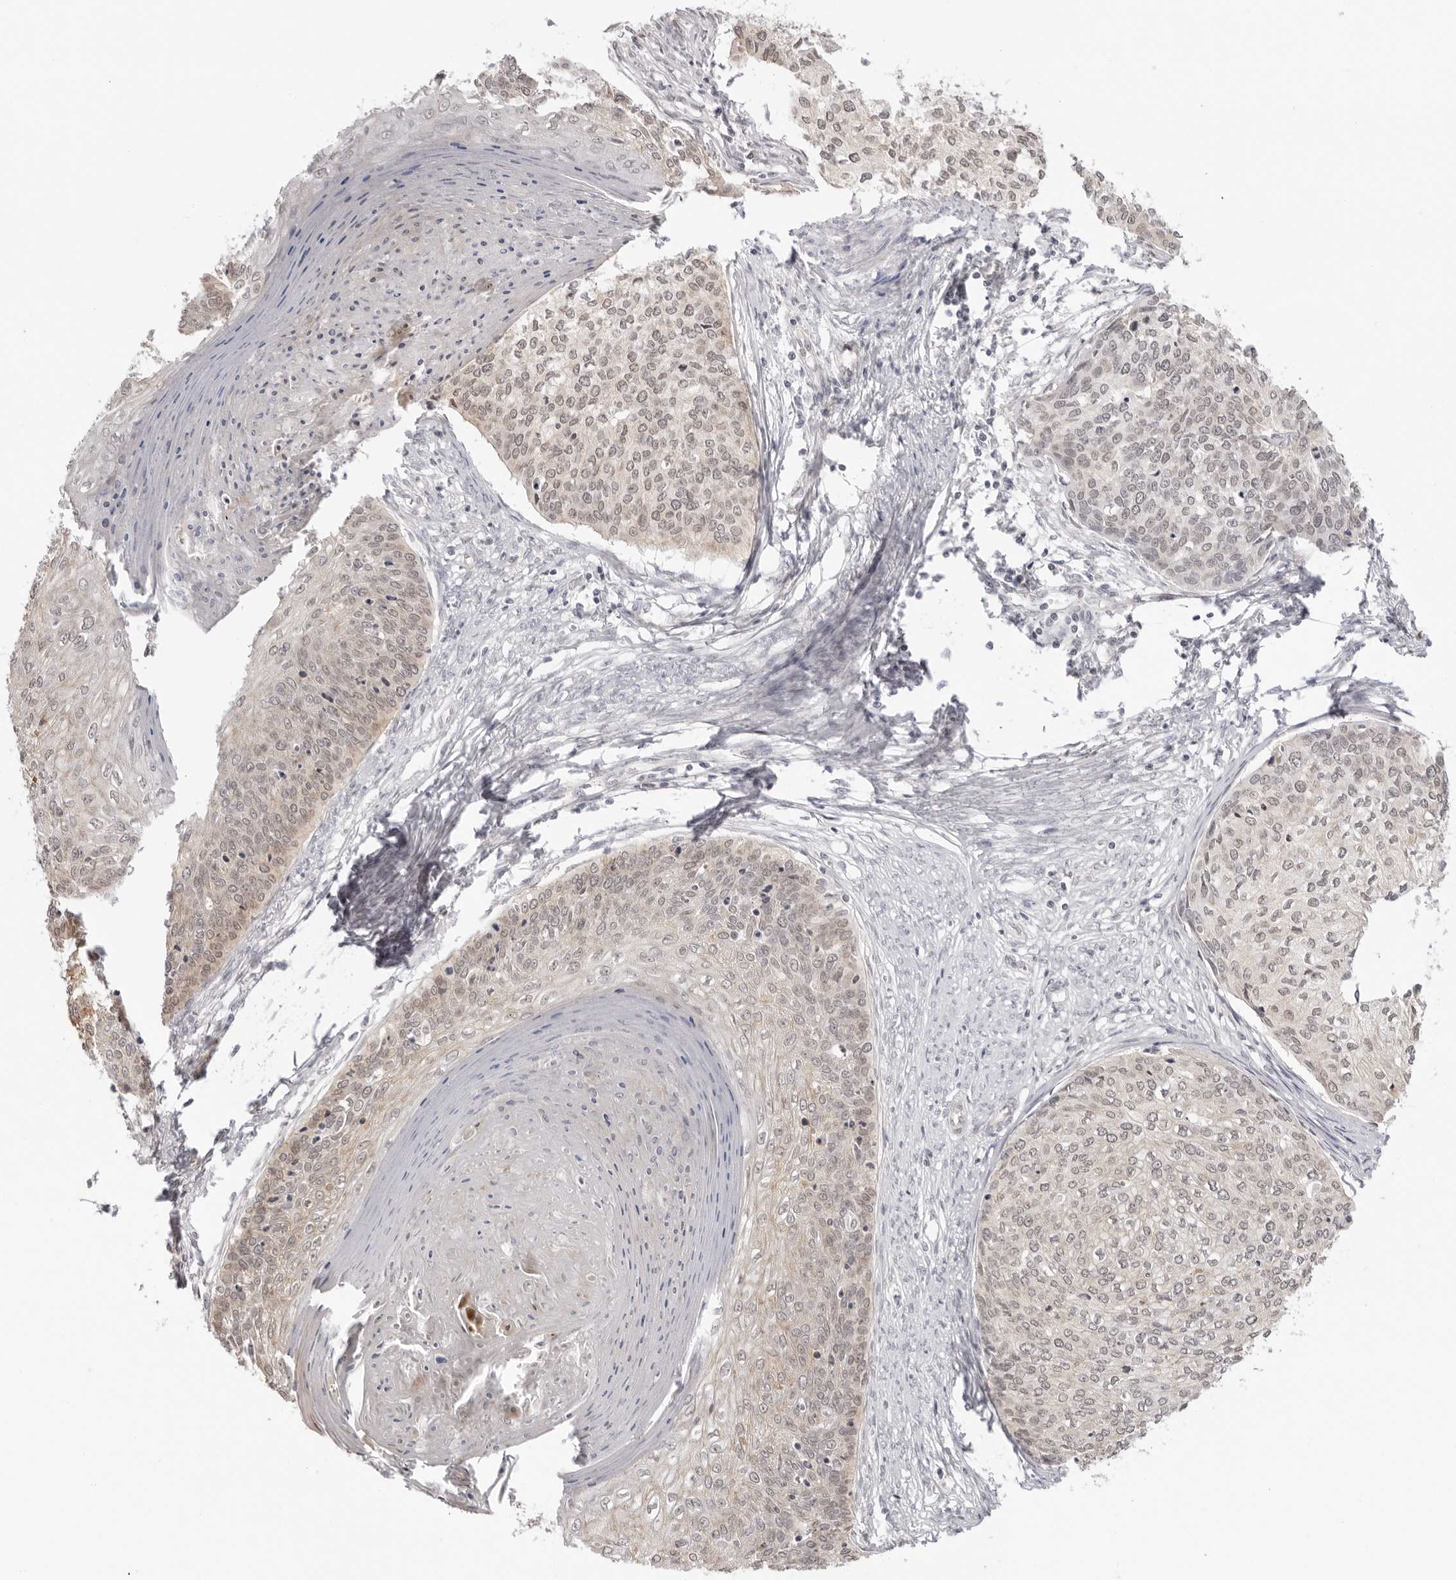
{"staining": {"intensity": "moderate", "quantity": "25%-75%", "location": "cytoplasmic/membranous,nuclear"}, "tissue": "cervical cancer", "cell_type": "Tumor cells", "image_type": "cancer", "snomed": [{"axis": "morphology", "description": "Squamous cell carcinoma, NOS"}, {"axis": "topography", "description": "Cervix"}], "caption": "Protein staining of cervical cancer (squamous cell carcinoma) tissue displays moderate cytoplasmic/membranous and nuclear positivity in approximately 25%-75% of tumor cells.", "gene": "TRAPPC3", "patient": {"sex": "female", "age": 37}}